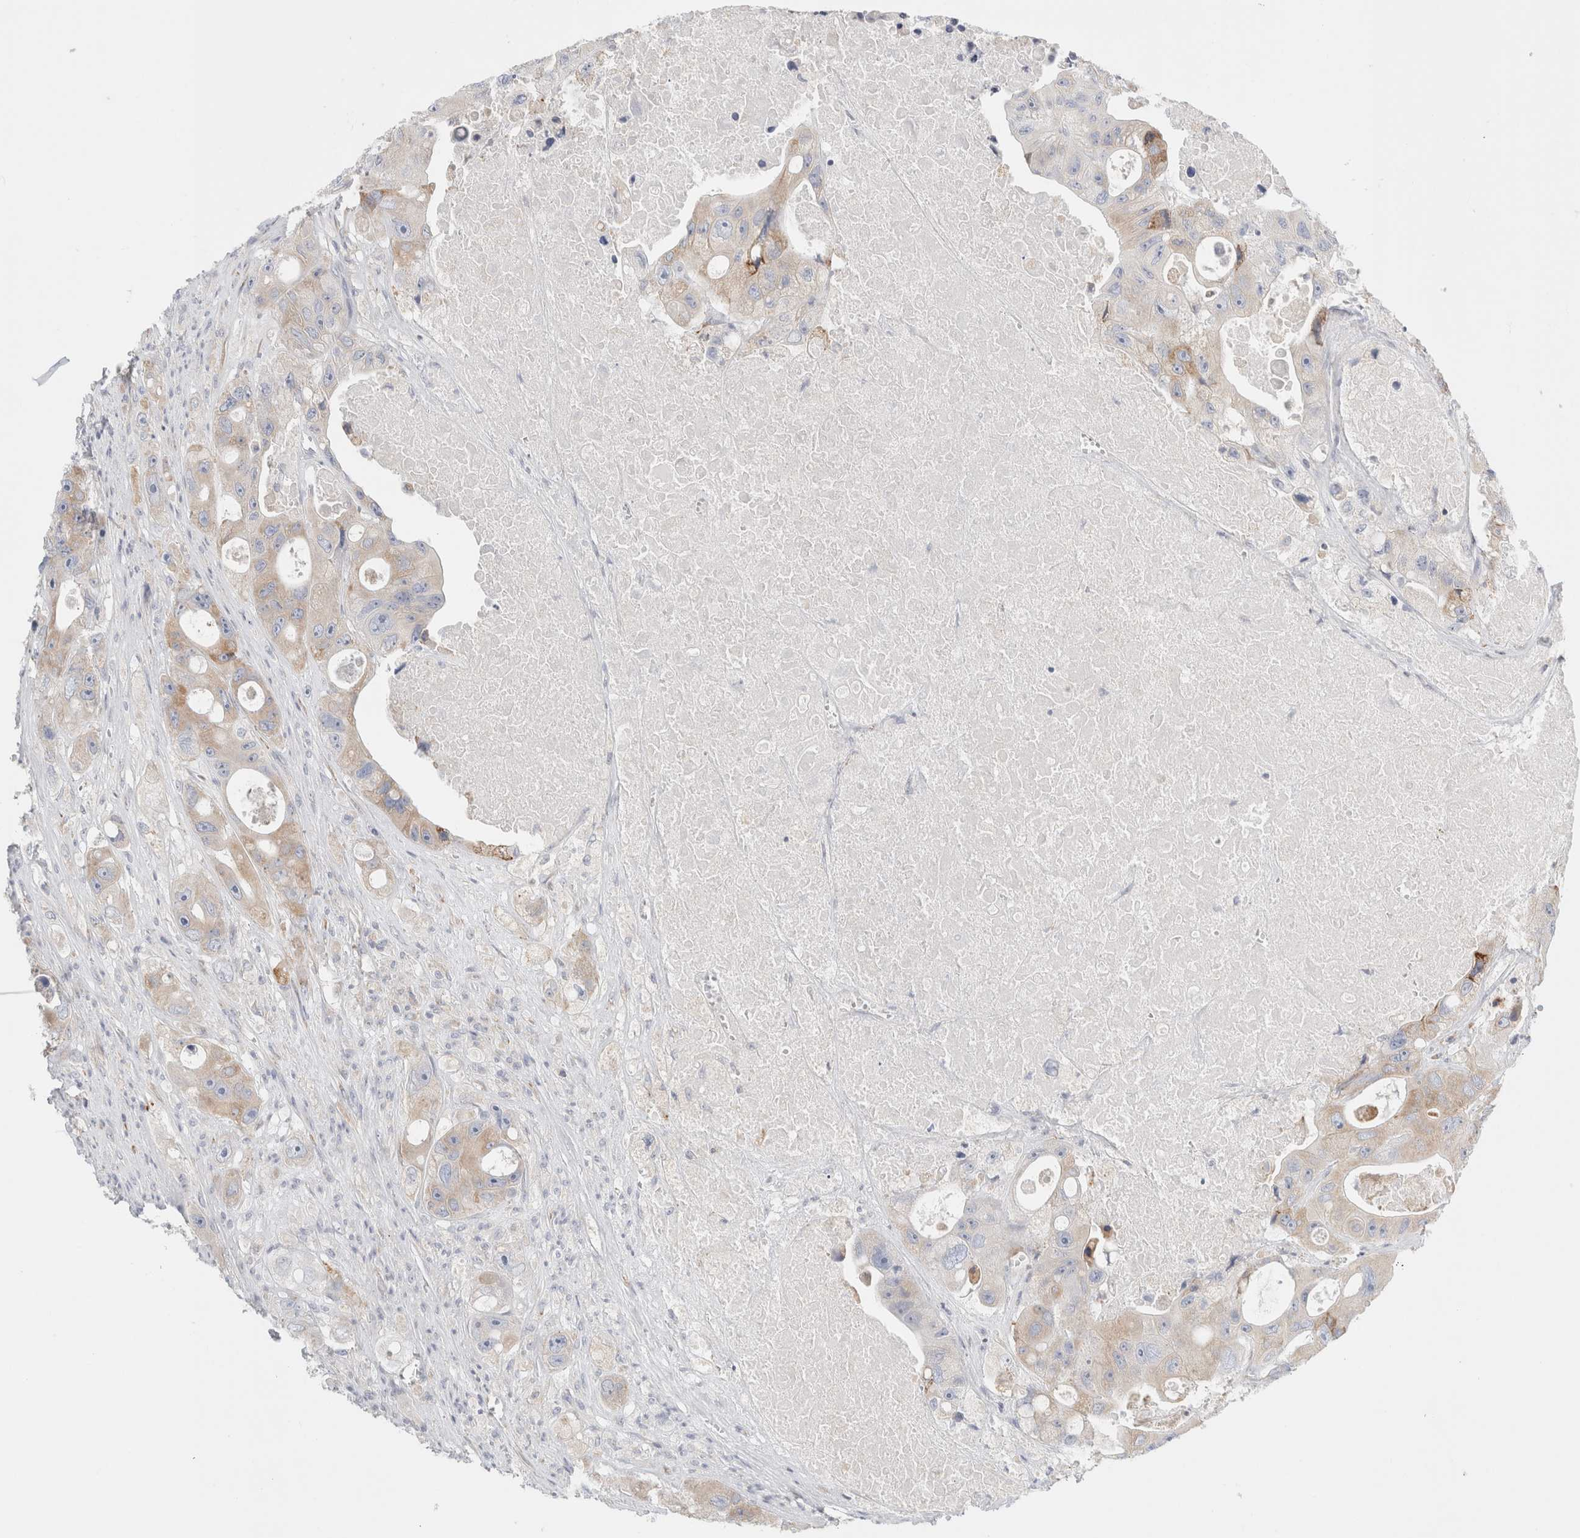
{"staining": {"intensity": "moderate", "quantity": "<25%", "location": "cytoplasmic/membranous"}, "tissue": "colorectal cancer", "cell_type": "Tumor cells", "image_type": "cancer", "snomed": [{"axis": "morphology", "description": "Adenocarcinoma, NOS"}, {"axis": "topography", "description": "Colon"}], "caption": "Adenocarcinoma (colorectal) was stained to show a protein in brown. There is low levels of moderate cytoplasmic/membranous staining in approximately <25% of tumor cells.", "gene": "CSK", "patient": {"sex": "female", "age": 46}}